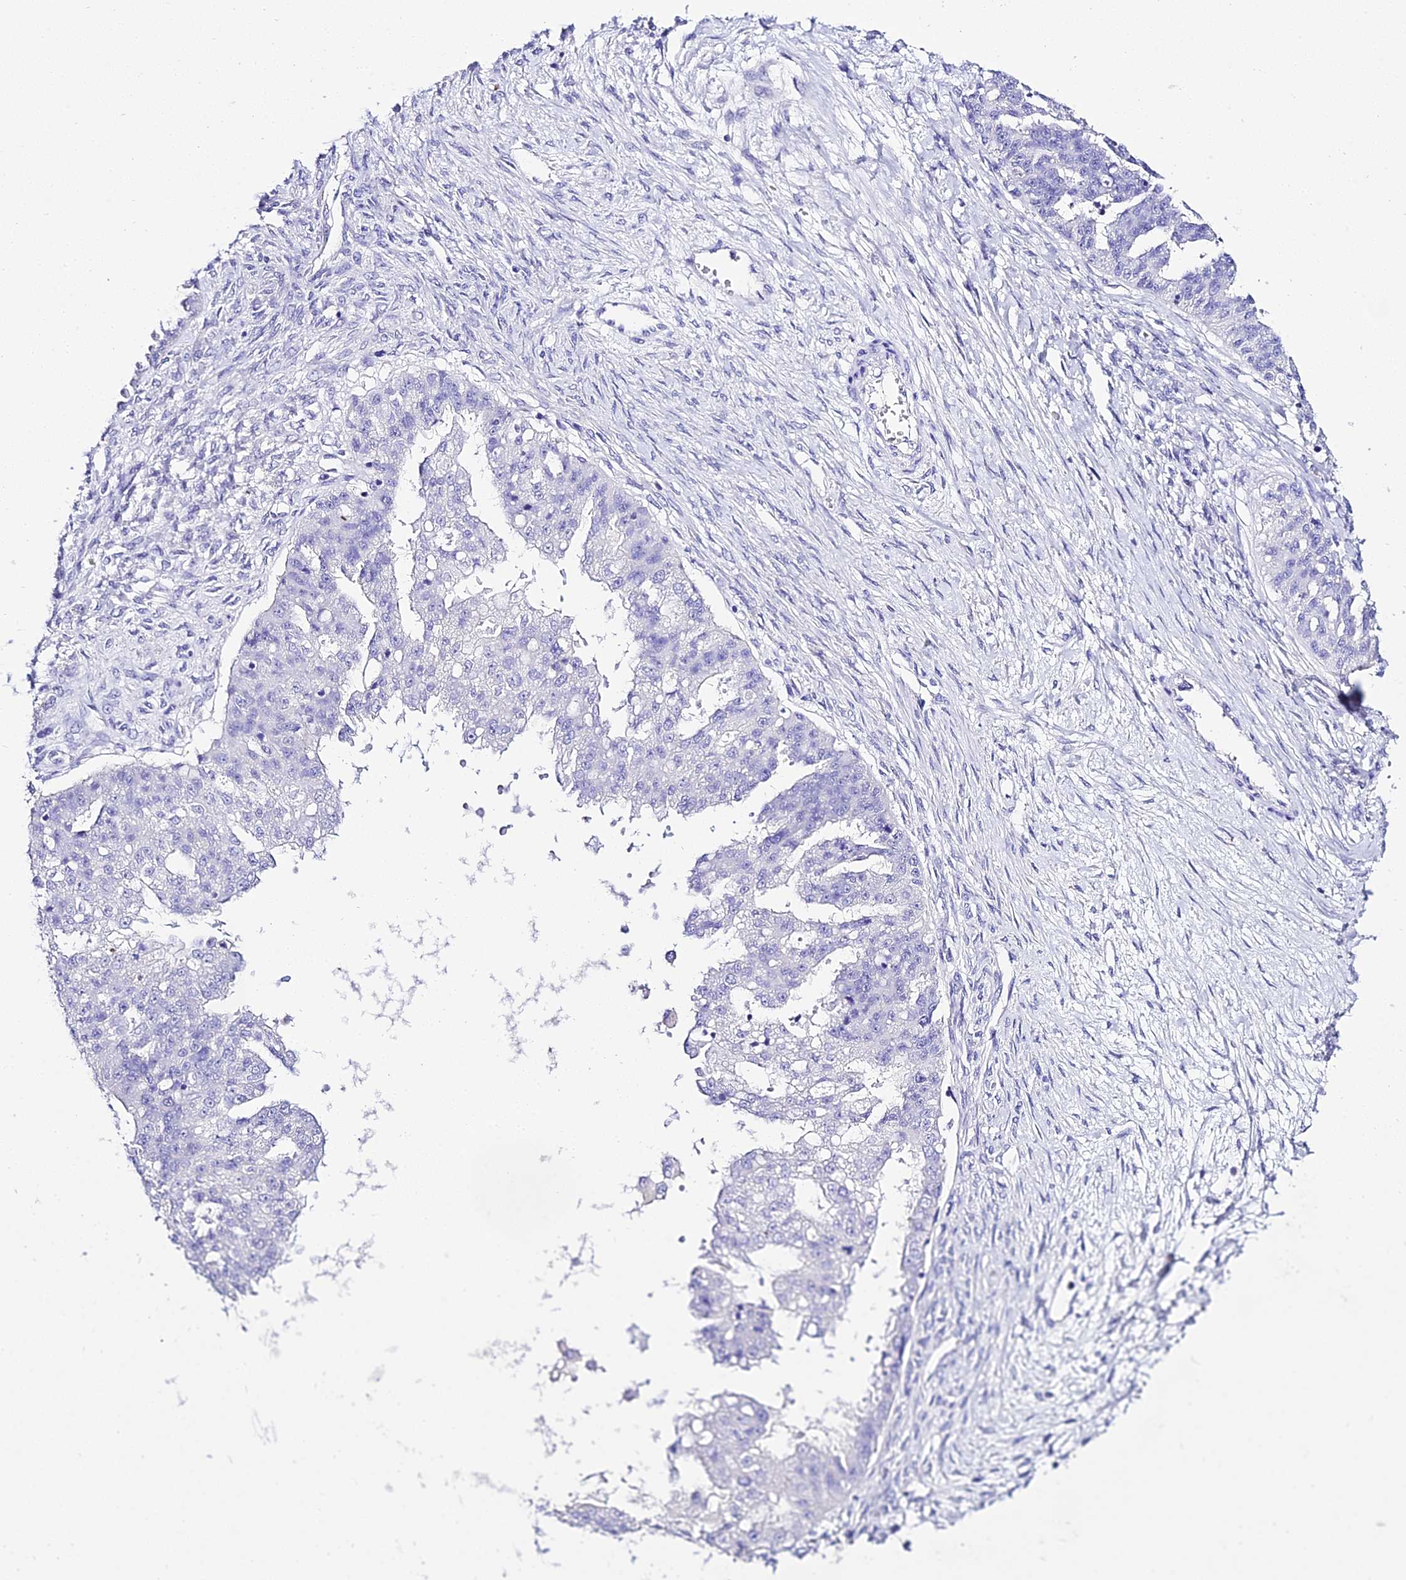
{"staining": {"intensity": "negative", "quantity": "none", "location": "none"}, "tissue": "ovarian cancer", "cell_type": "Tumor cells", "image_type": "cancer", "snomed": [{"axis": "morphology", "description": "Cystadenocarcinoma, serous, NOS"}, {"axis": "topography", "description": "Ovary"}], "caption": "IHC image of human ovarian cancer stained for a protein (brown), which exhibits no expression in tumor cells. (Stains: DAB (3,3'-diaminobenzidine) immunohistochemistry (IHC) with hematoxylin counter stain, Microscopy: brightfield microscopy at high magnification).", "gene": "DEFB106A", "patient": {"sex": "female", "age": 58}}